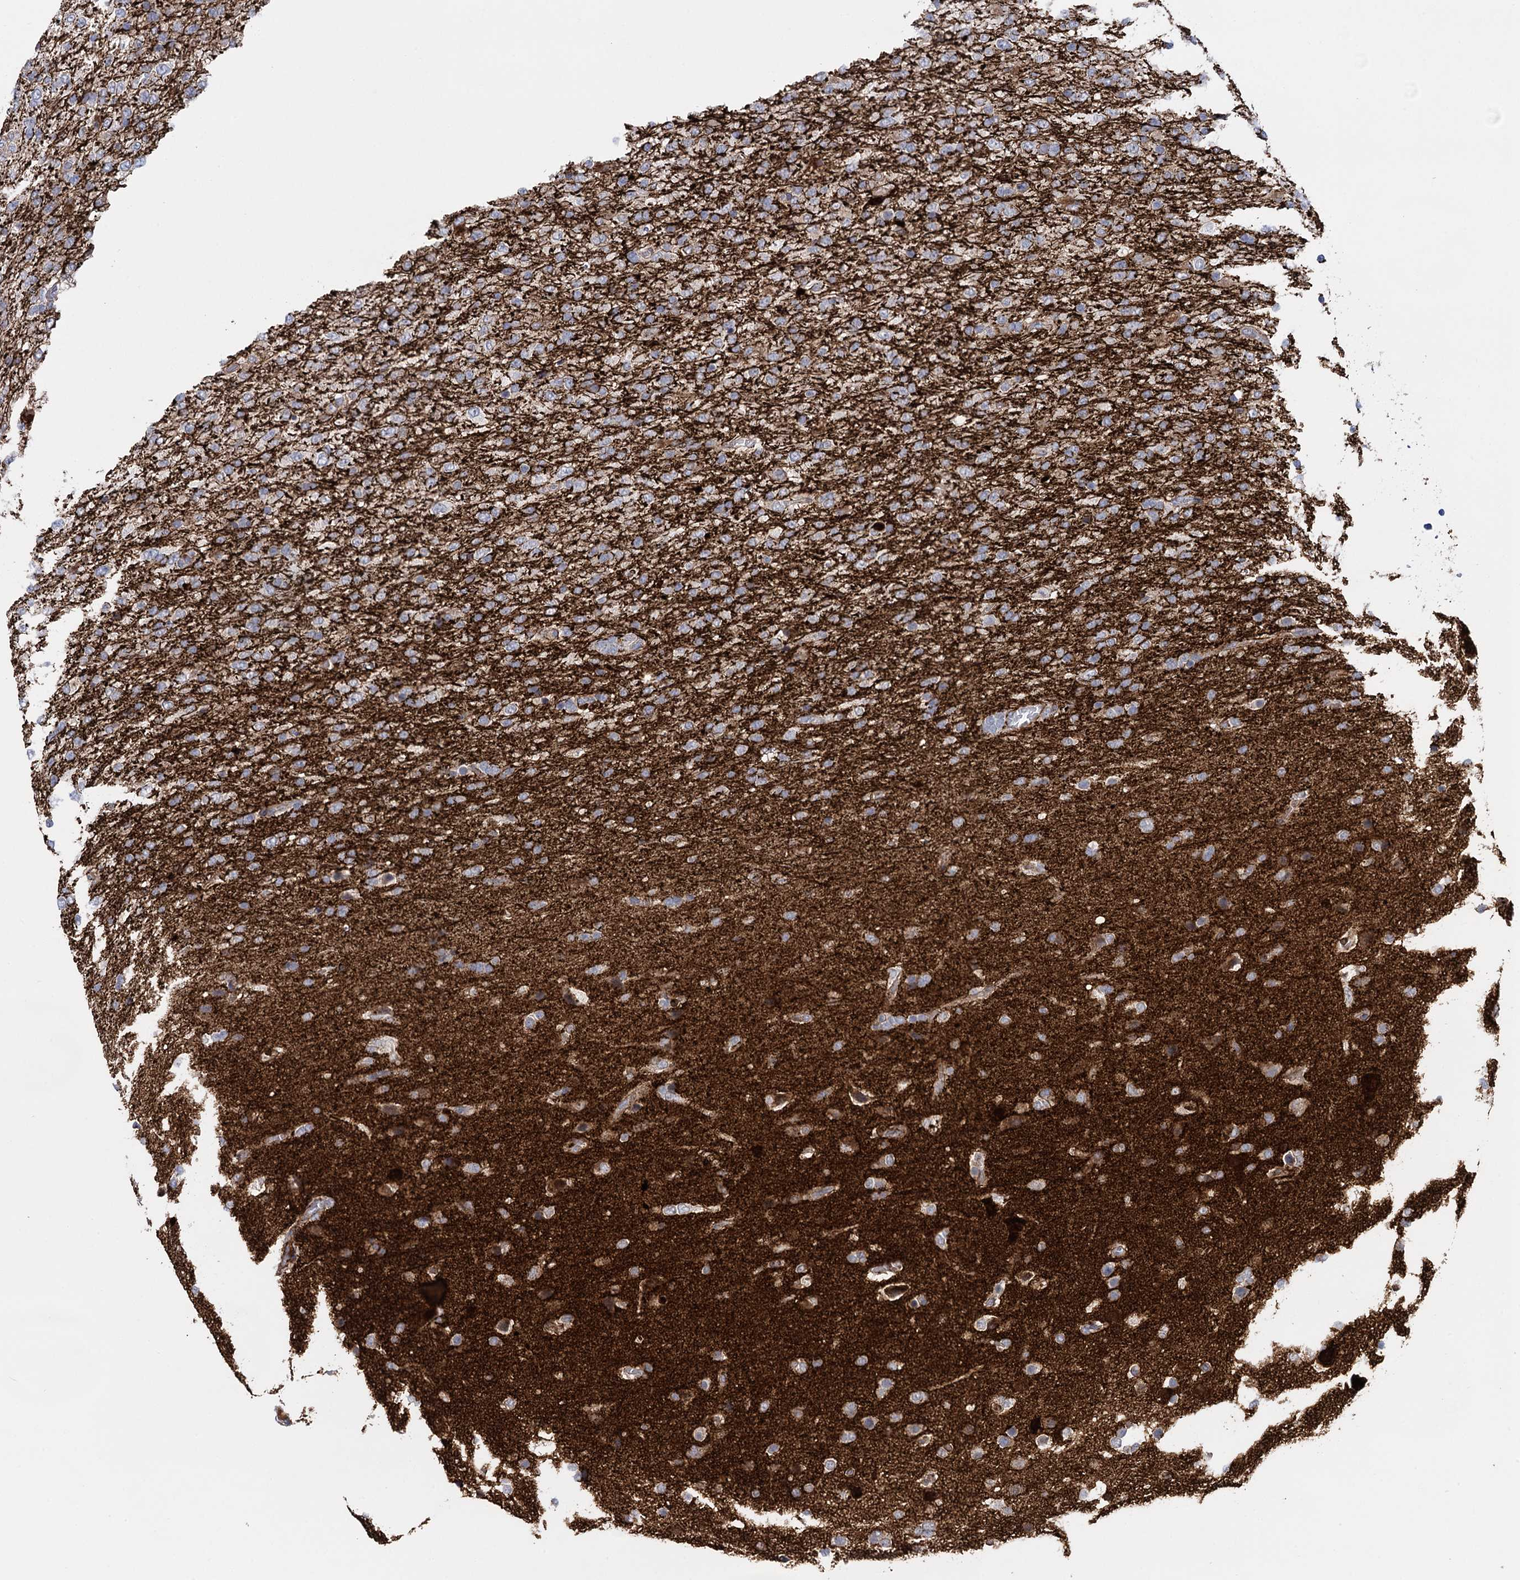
{"staining": {"intensity": "negative", "quantity": "none", "location": "none"}, "tissue": "glioma", "cell_type": "Tumor cells", "image_type": "cancer", "snomed": [{"axis": "morphology", "description": "Glioma, malignant, High grade"}, {"axis": "topography", "description": "Brain"}], "caption": "Image shows no significant protein positivity in tumor cells of malignant glioma (high-grade). (Immunohistochemistry (ihc), brightfield microscopy, high magnification).", "gene": "SNCG", "patient": {"sex": "female", "age": 74}}